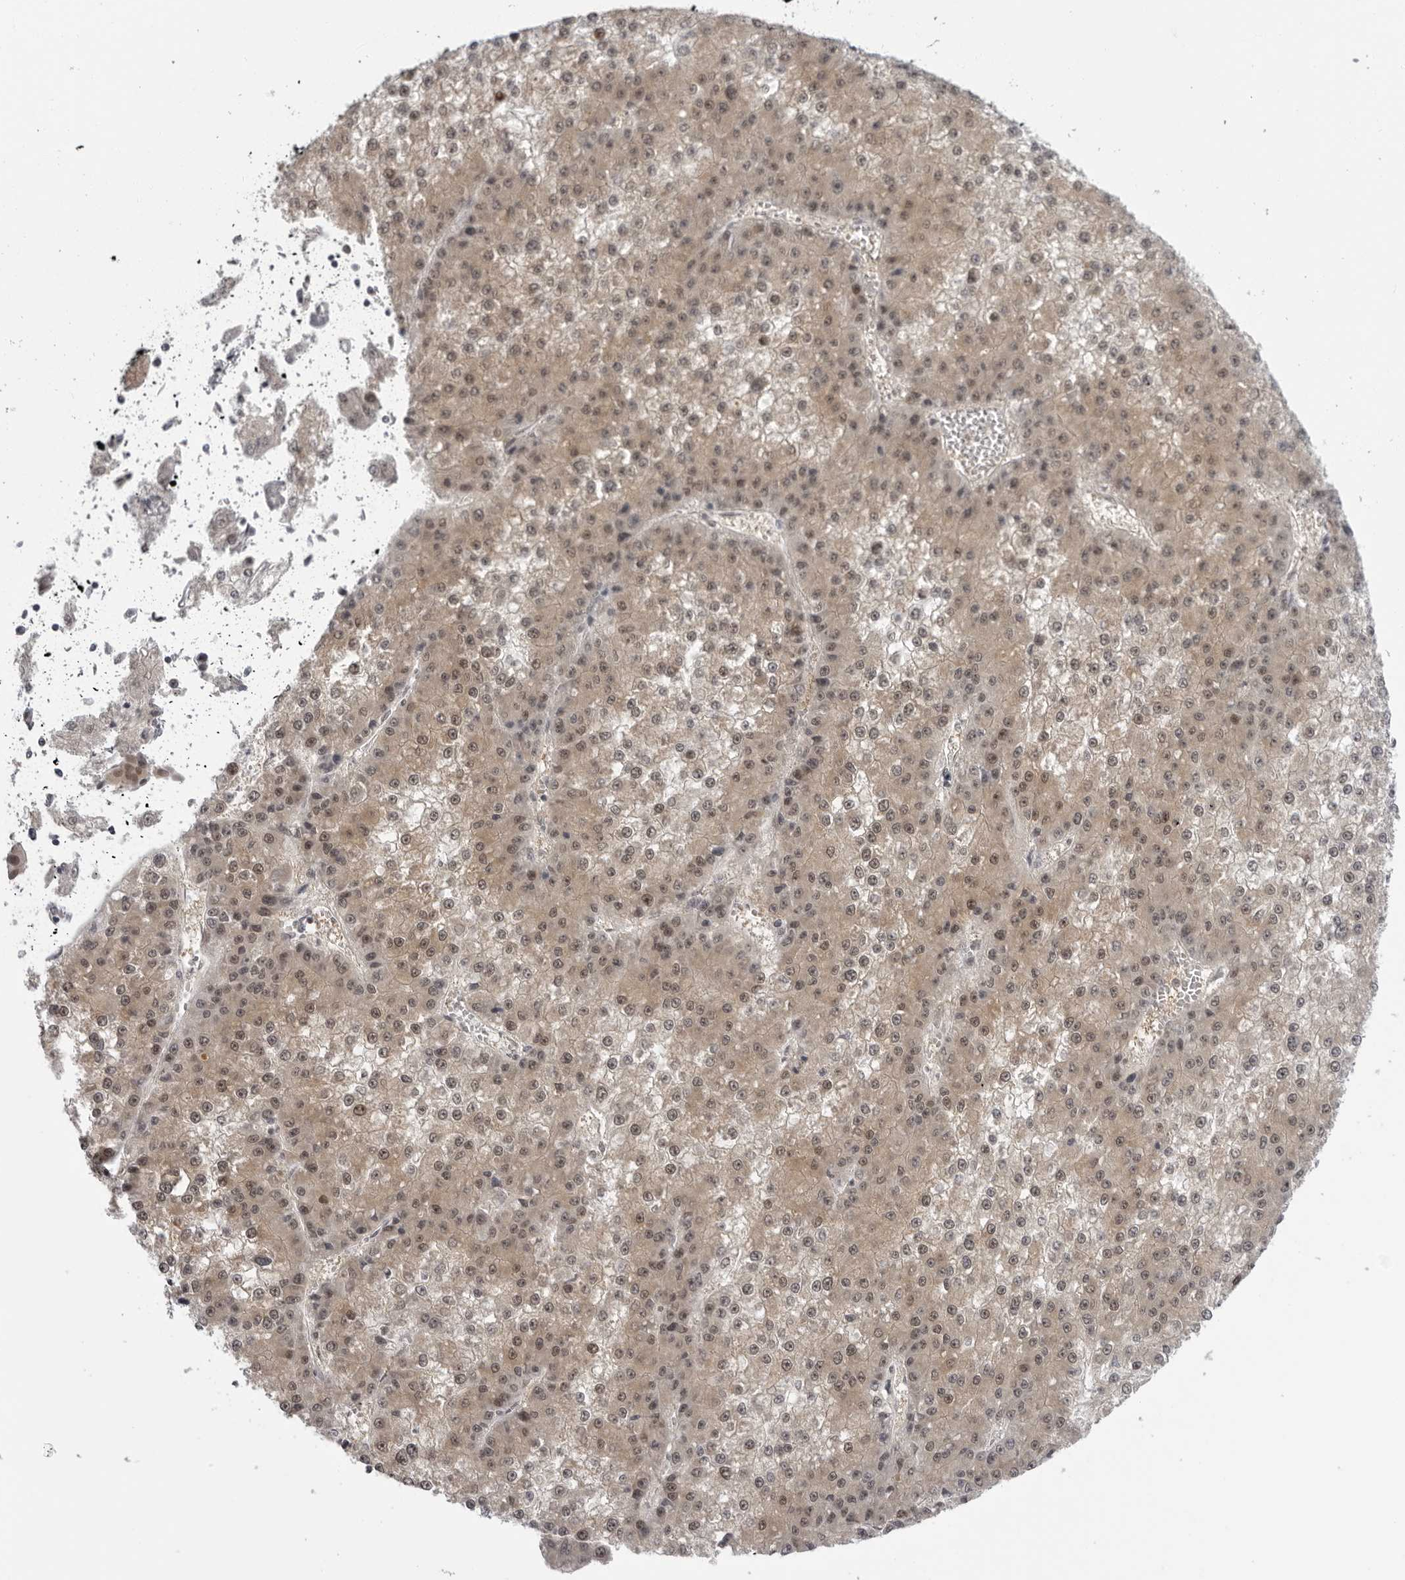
{"staining": {"intensity": "weak", "quantity": ">75%", "location": "cytoplasmic/membranous,nuclear"}, "tissue": "liver cancer", "cell_type": "Tumor cells", "image_type": "cancer", "snomed": [{"axis": "morphology", "description": "Carcinoma, Hepatocellular, NOS"}, {"axis": "topography", "description": "Liver"}], "caption": "A low amount of weak cytoplasmic/membranous and nuclear expression is appreciated in about >75% of tumor cells in hepatocellular carcinoma (liver) tissue.", "gene": "ALPK2", "patient": {"sex": "female", "age": 73}}